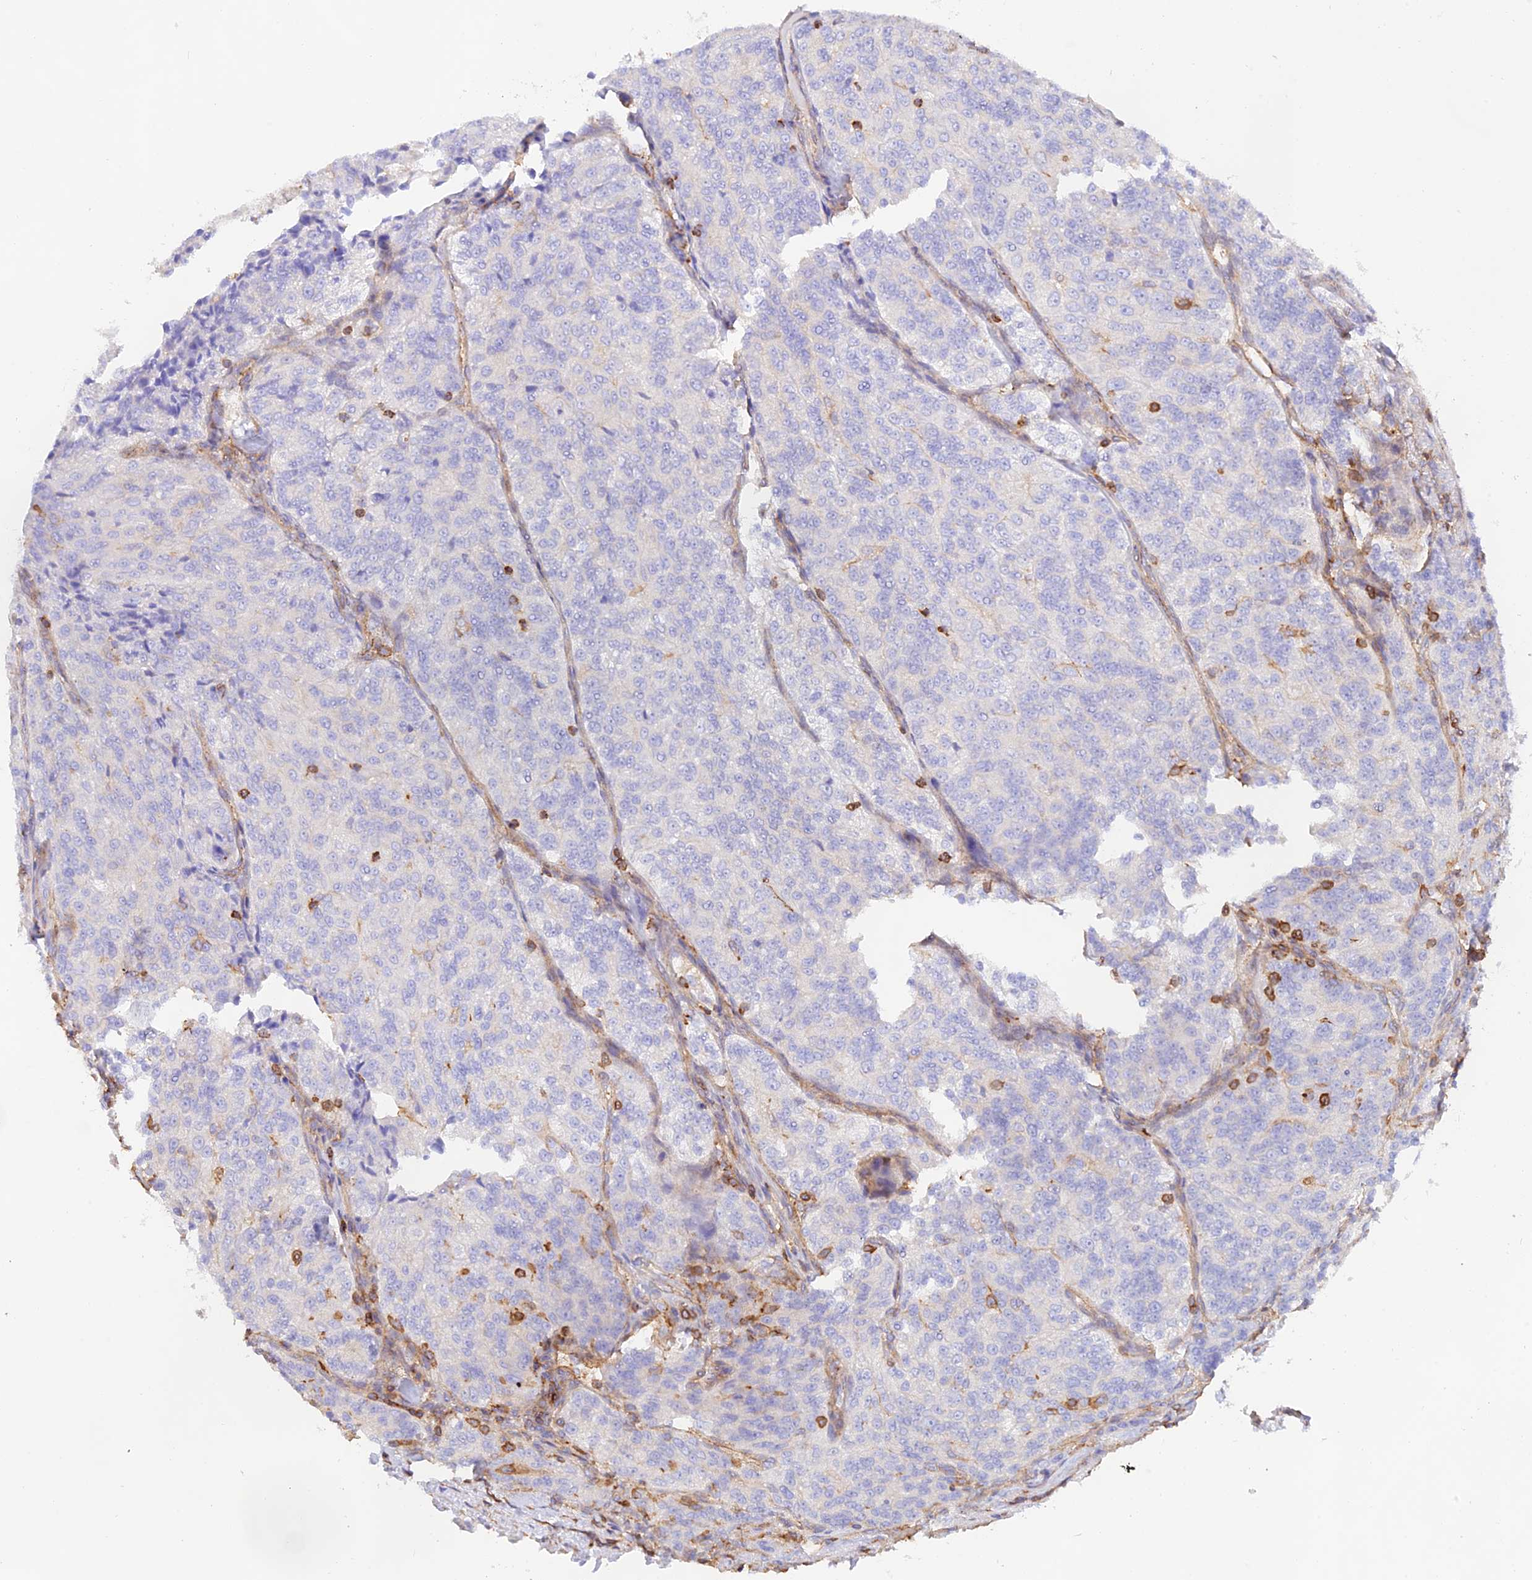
{"staining": {"intensity": "negative", "quantity": "none", "location": "none"}, "tissue": "renal cancer", "cell_type": "Tumor cells", "image_type": "cancer", "snomed": [{"axis": "morphology", "description": "Adenocarcinoma, NOS"}, {"axis": "topography", "description": "Kidney"}], "caption": "A high-resolution micrograph shows IHC staining of renal cancer, which shows no significant positivity in tumor cells.", "gene": "DENND1C", "patient": {"sex": "female", "age": 63}}